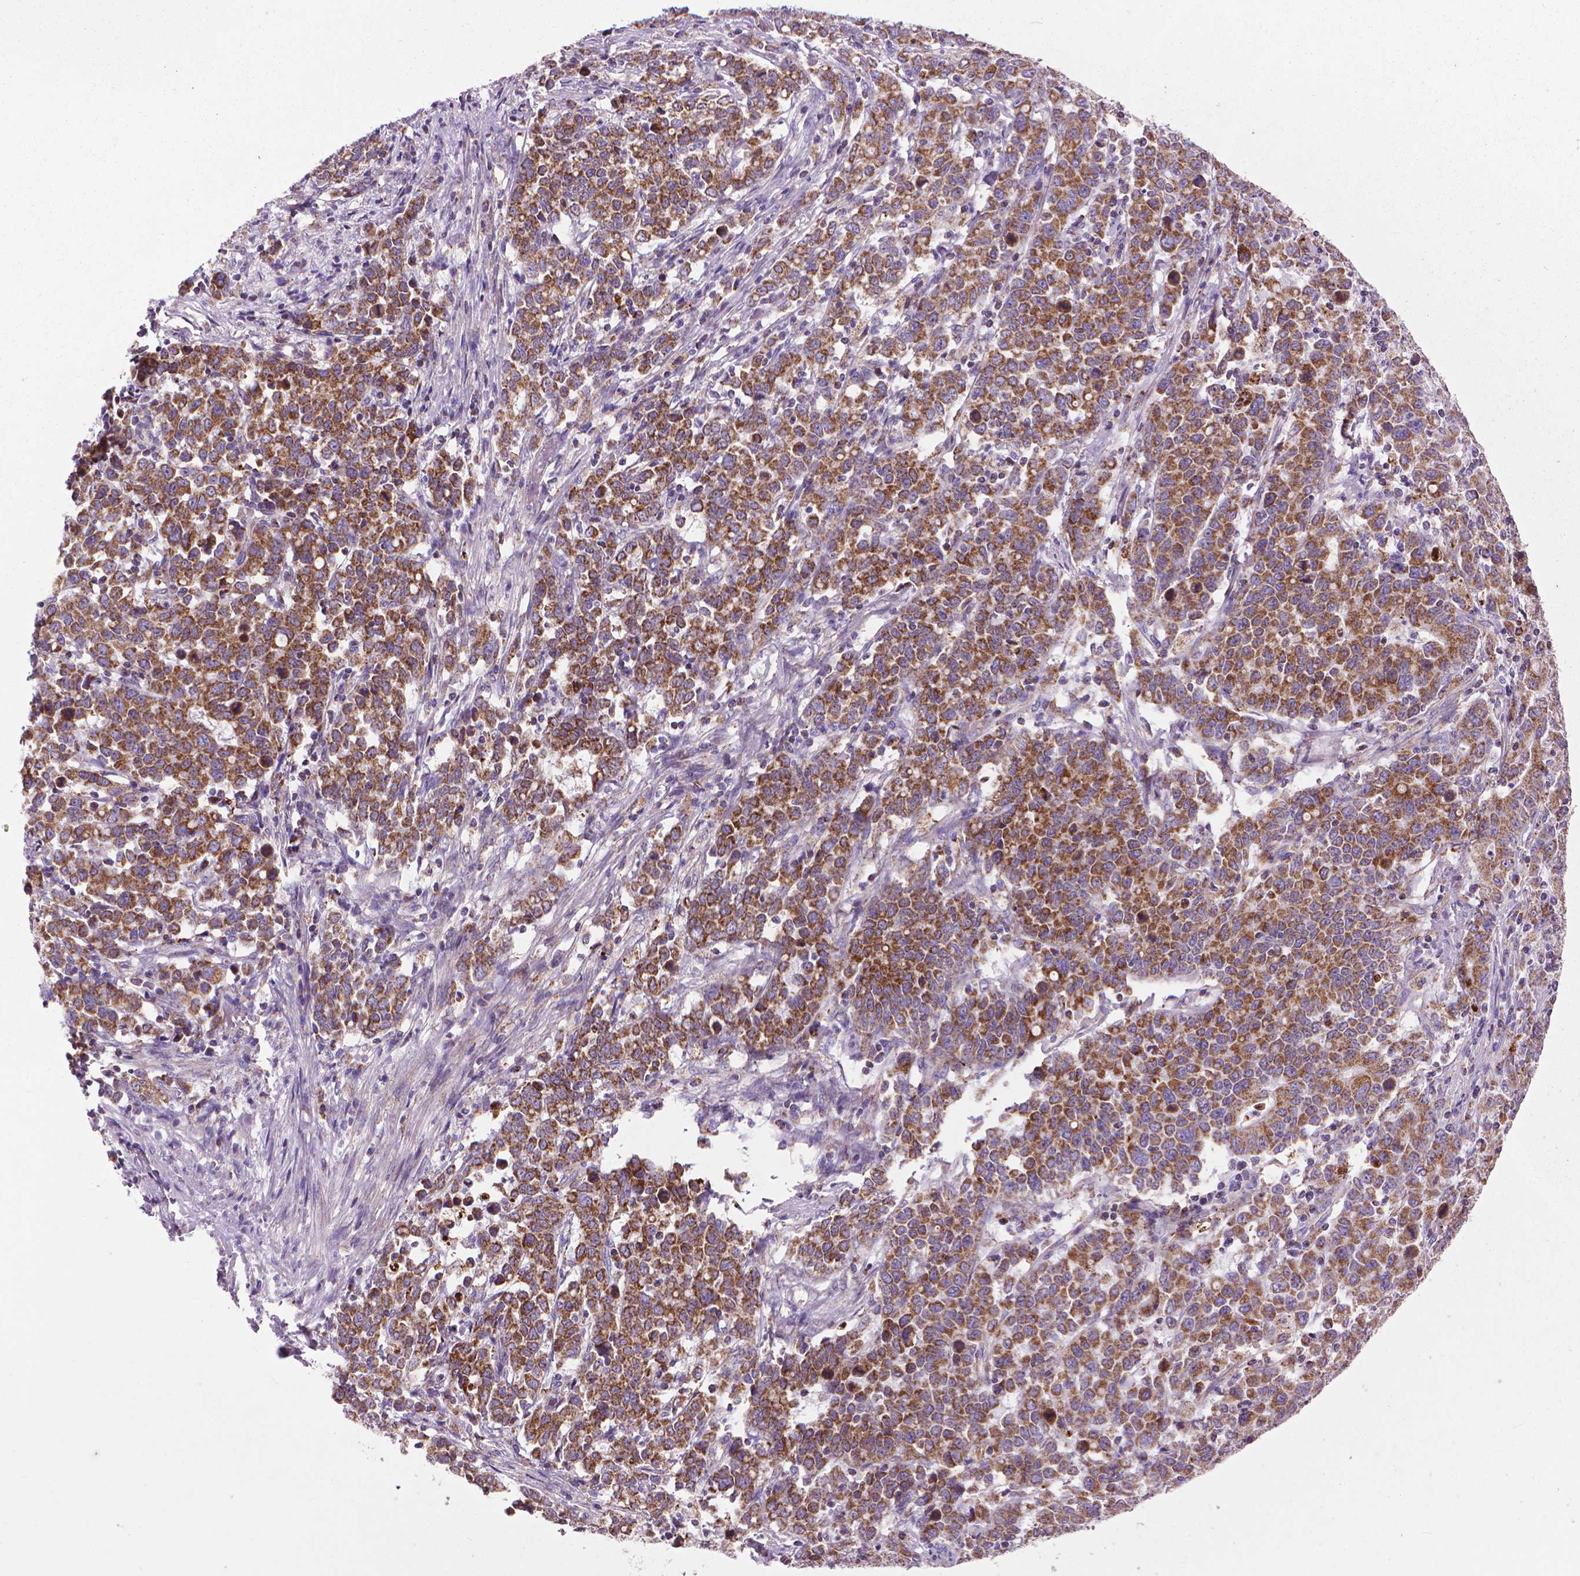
{"staining": {"intensity": "strong", "quantity": ">75%", "location": "cytoplasmic/membranous"}, "tissue": "stomach cancer", "cell_type": "Tumor cells", "image_type": "cancer", "snomed": [{"axis": "morphology", "description": "Adenocarcinoma, NOS"}, {"axis": "topography", "description": "Stomach, upper"}], "caption": "Immunohistochemical staining of human stomach cancer exhibits high levels of strong cytoplasmic/membranous protein expression in about >75% of tumor cells. The protein of interest is shown in brown color, while the nuclei are stained blue.", "gene": "VDAC1", "patient": {"sex": "male", "age": 69}}